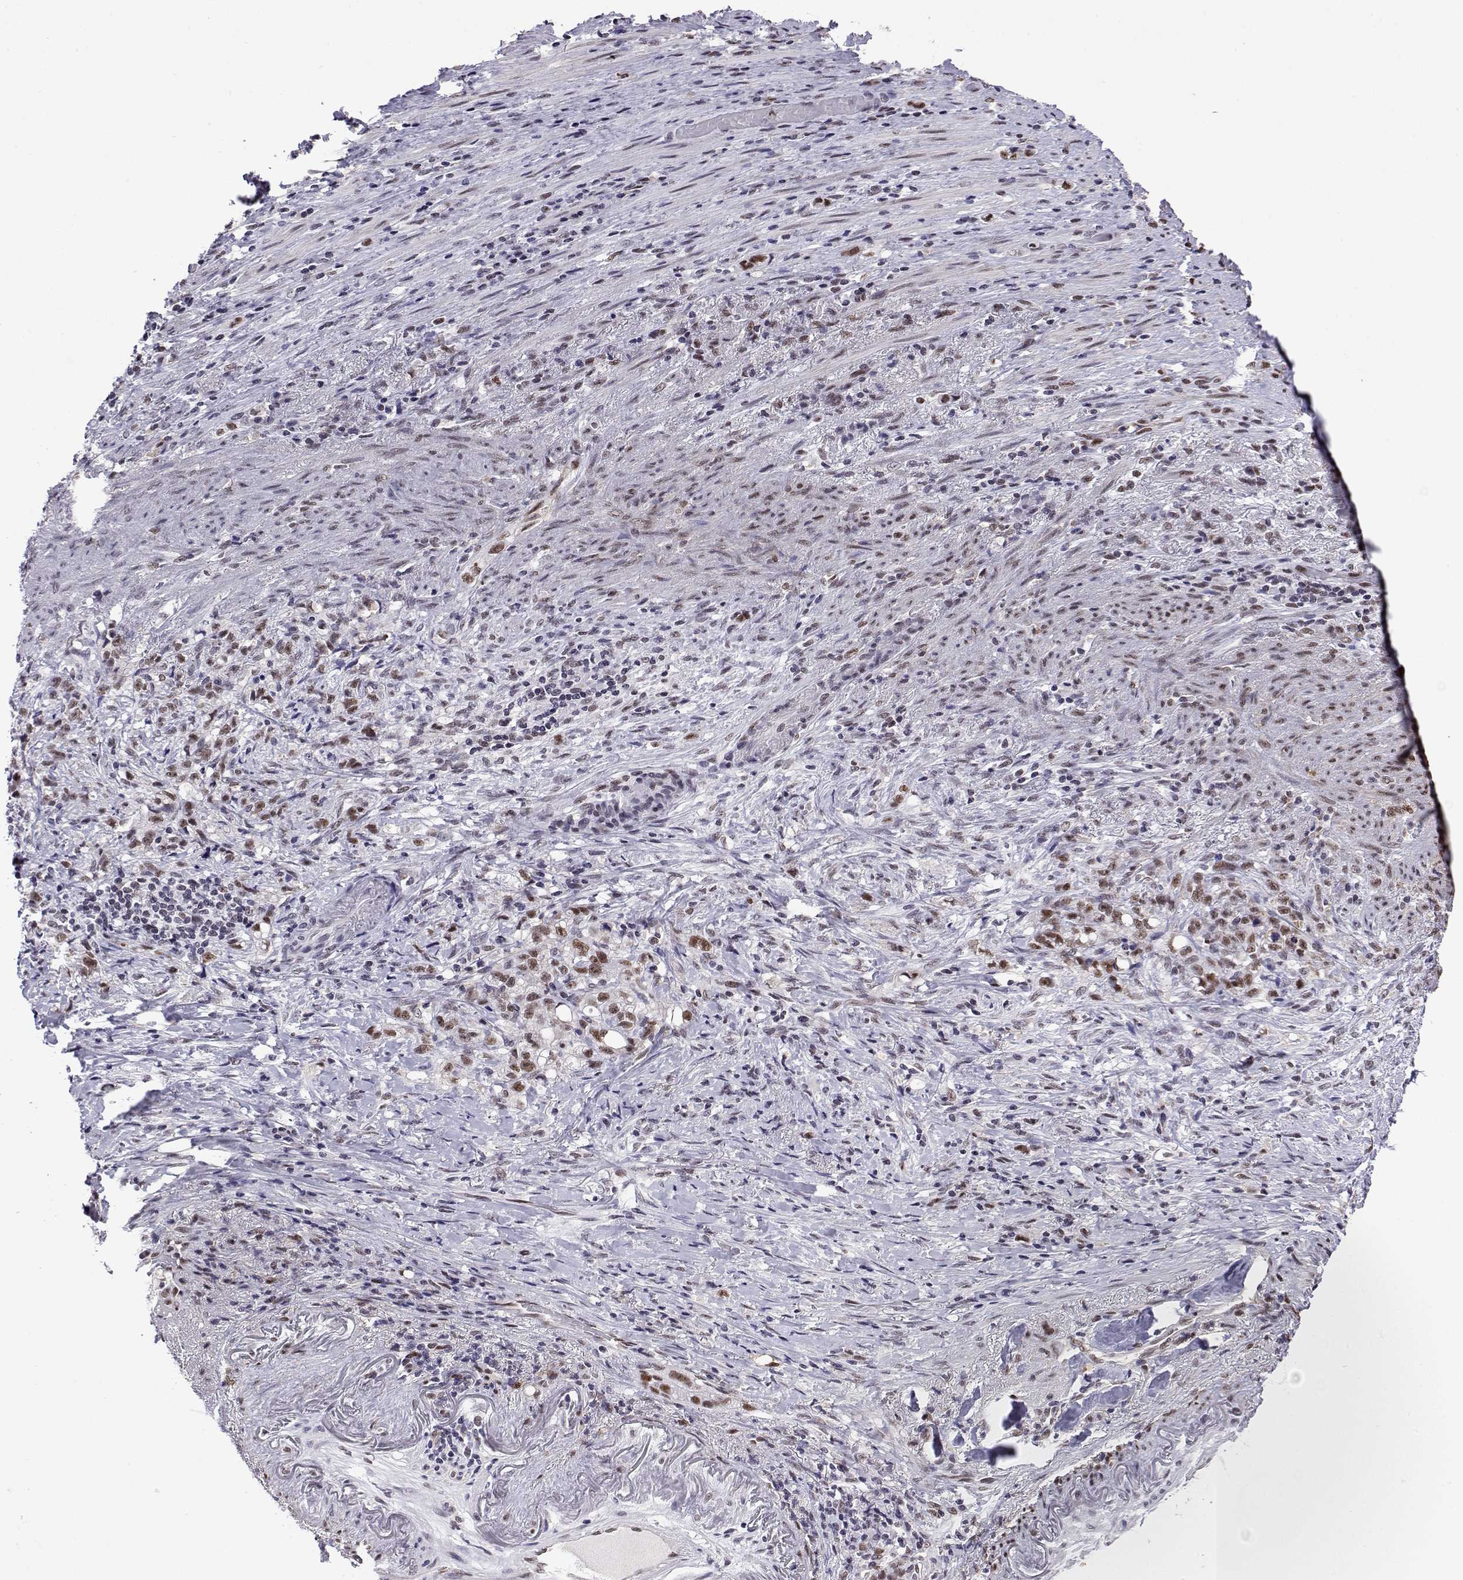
{"staining": {"intensity": "moderate", "quantity": ">75%", "location": "nuclear"}, "tissue": "stomach cancer", "cell_type": "Tumor cells", "image_type": "cancer", "snomed": [{"axis": "morphology", "description": "Adenocarcinoma, NOS"}, {"axis": "topography", "description": "Stomach, lower"}], "caption": "Immunohistochemistry (IHC) of human adenocarcinoma (stomach) shows medium levels of moderate nuclear staining in approximately >75% of tumor cells. (DAB (3,3'-diaminobenzidine) IHC with brightfield microscopy, high magnification).", "gene": "POLDIP3", "patient": {"sex": "male", "age": 88}}